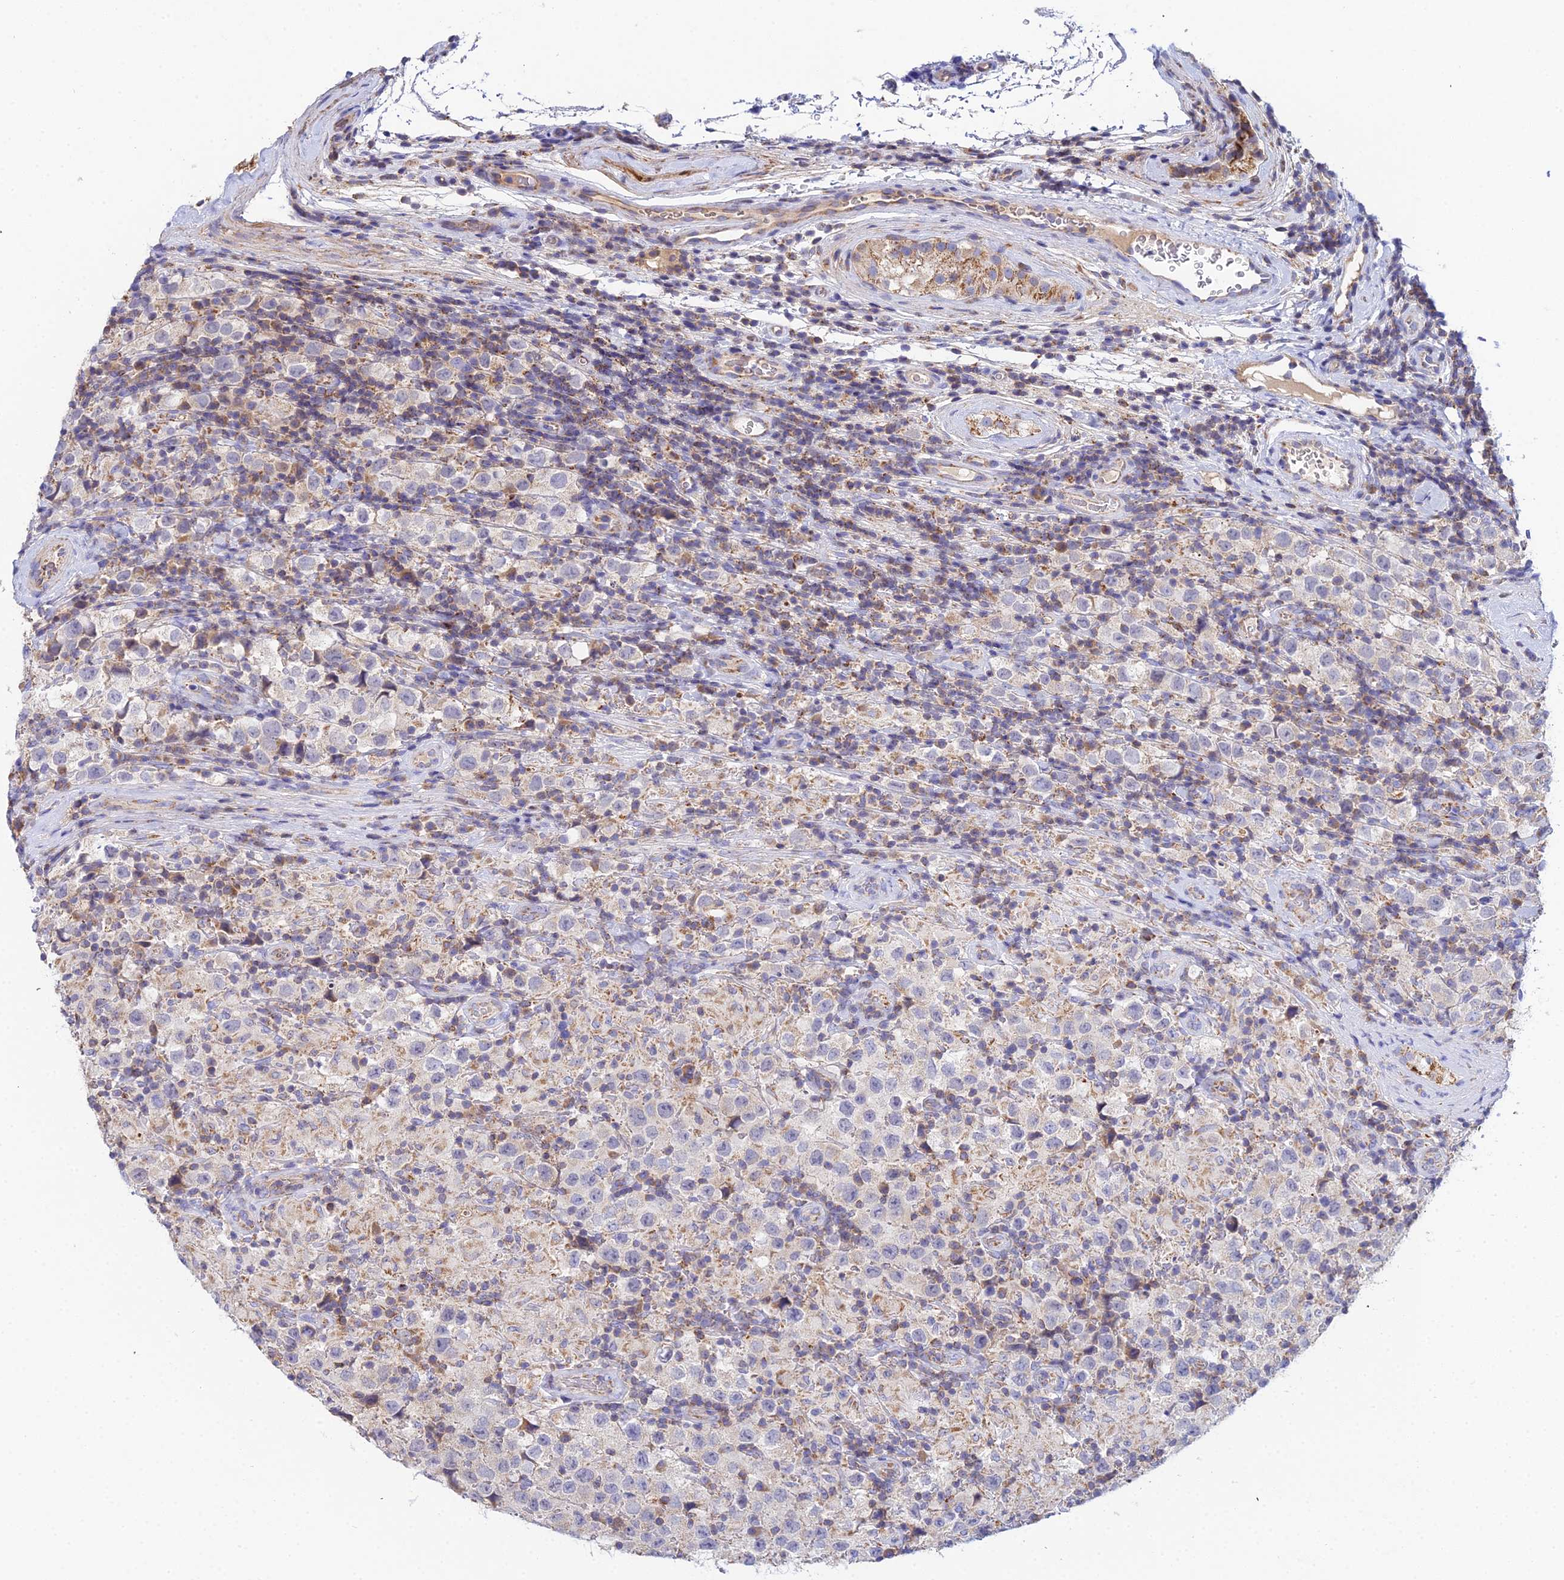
{"staining": {"intensity": "negative", "quantity": "none", "location": "none"}, "tissue": "testis cancer", "cell_type": "Tumor cells", "image_type": "cancer", "snomed": [{"axis": "morphology", "description": "Seminoma, NOS"}, {"axis": "morphology", "description": "Carcinoma, Embryonal, NOS"}, {"axis": "topography", "description": "Testis"}], "caption": "Testis cancer was stained to show a protein in brown. There is no significant staining in tumor cells.", "gene": "NIPSNAP3A", "patient": {"sex": "male", "age": 41}}